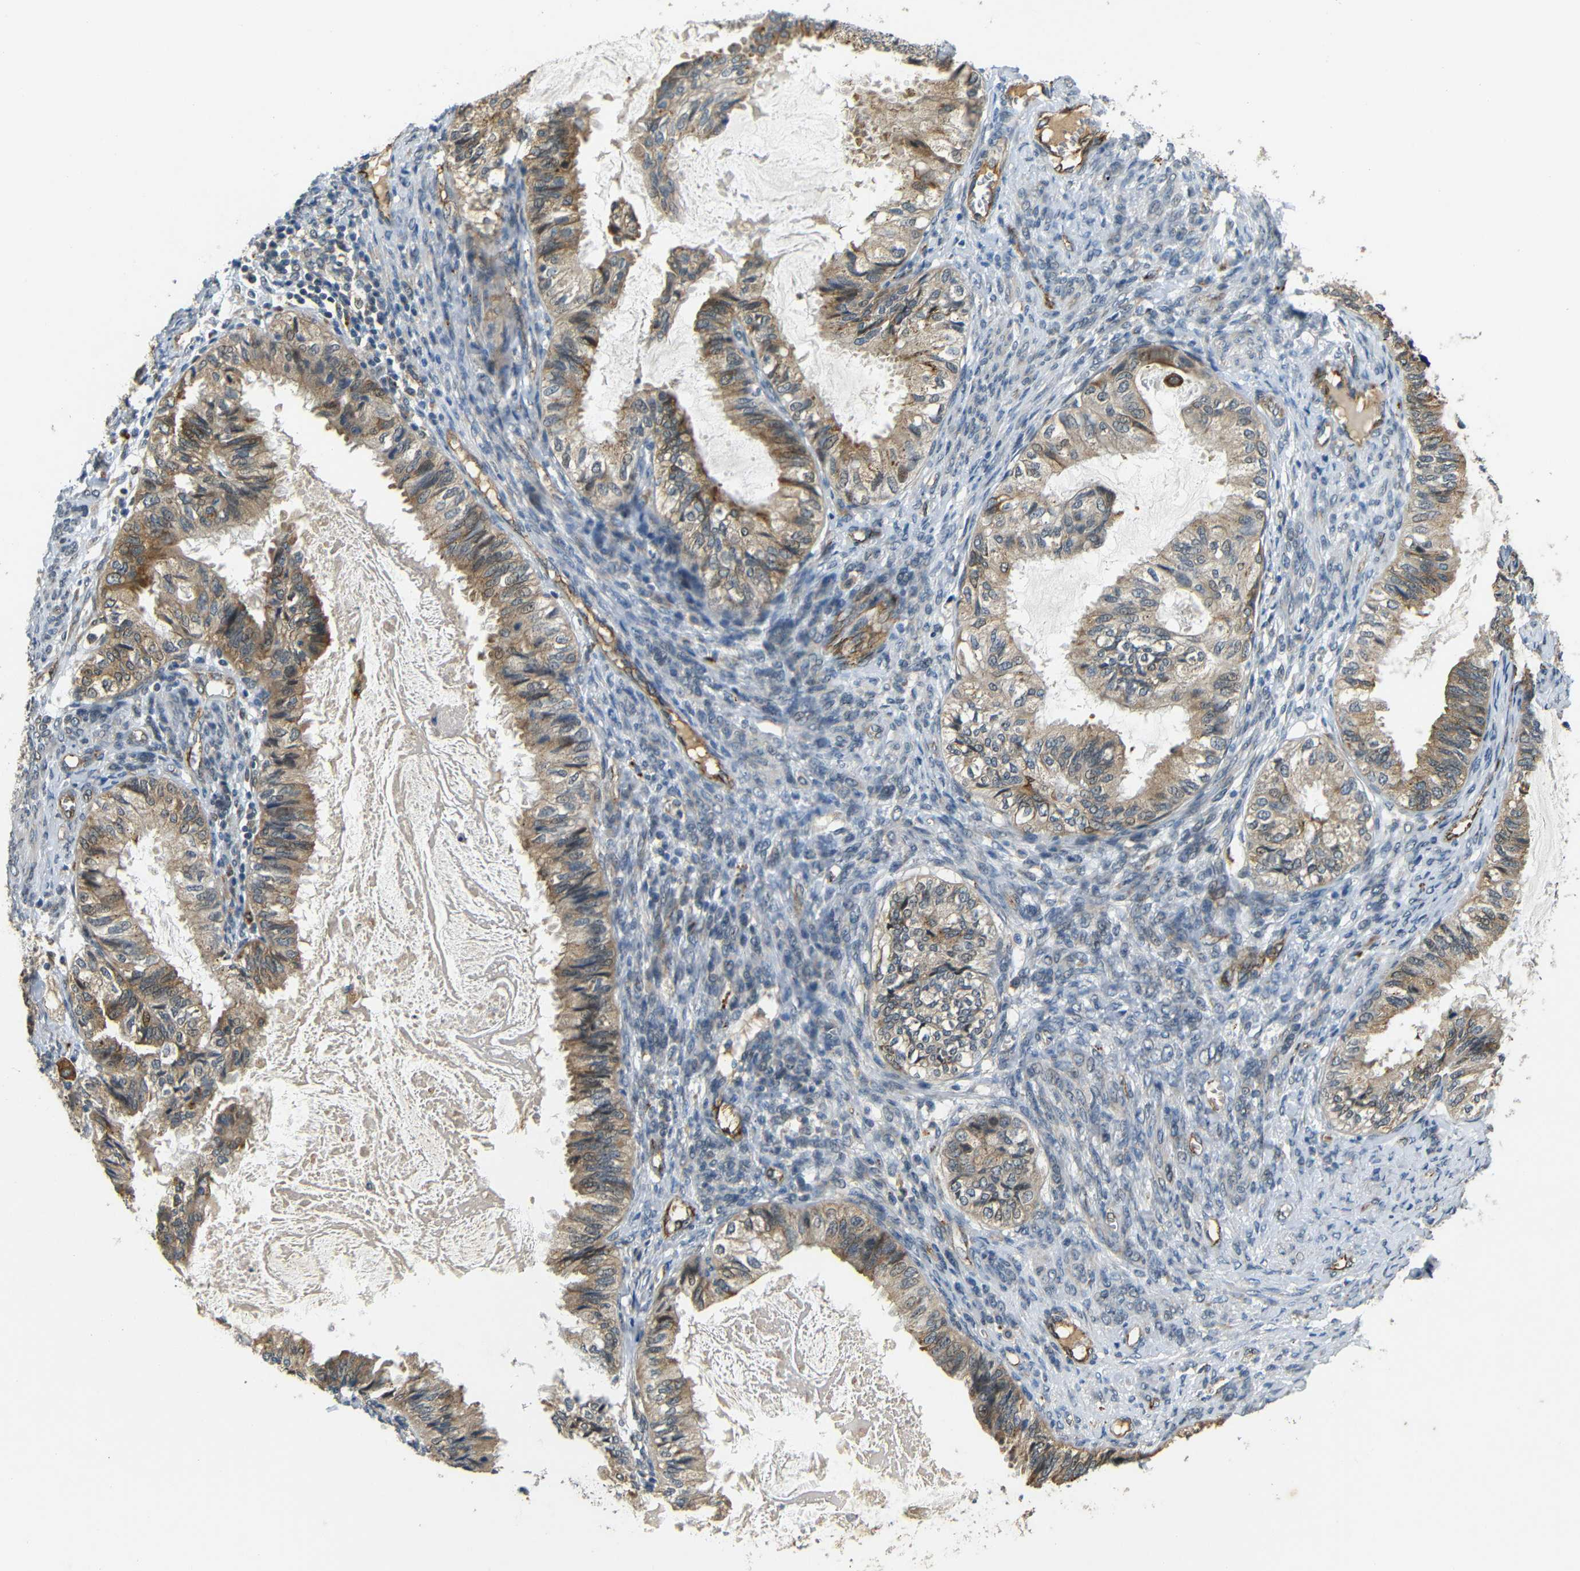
{"staining": {"intensity": "moderate", "quantity": ">75%", "location": "cytoplasmic/membranous"}, "tissue": "cervical cancer", "cell_type": "Tumor cells", "image_type": "cancer", "snomed": [{"axis": "morphology", "description": "Normal tissue, NOS"}, {"axis": "morphology", "description": "Adenocarcinoma, NOS"}, {"axis": "topography", "description": "Cervix"}, {"axis": "topography", "description": "Endometrium"}], "caption": "Protein expression analysis of human cervical cancer reveals moderate cytoplasmic/membranous staining in approximately >75% of tumor cells.", "gene": "ATP7A", "patient": {"sex": "female", "age": 86}}